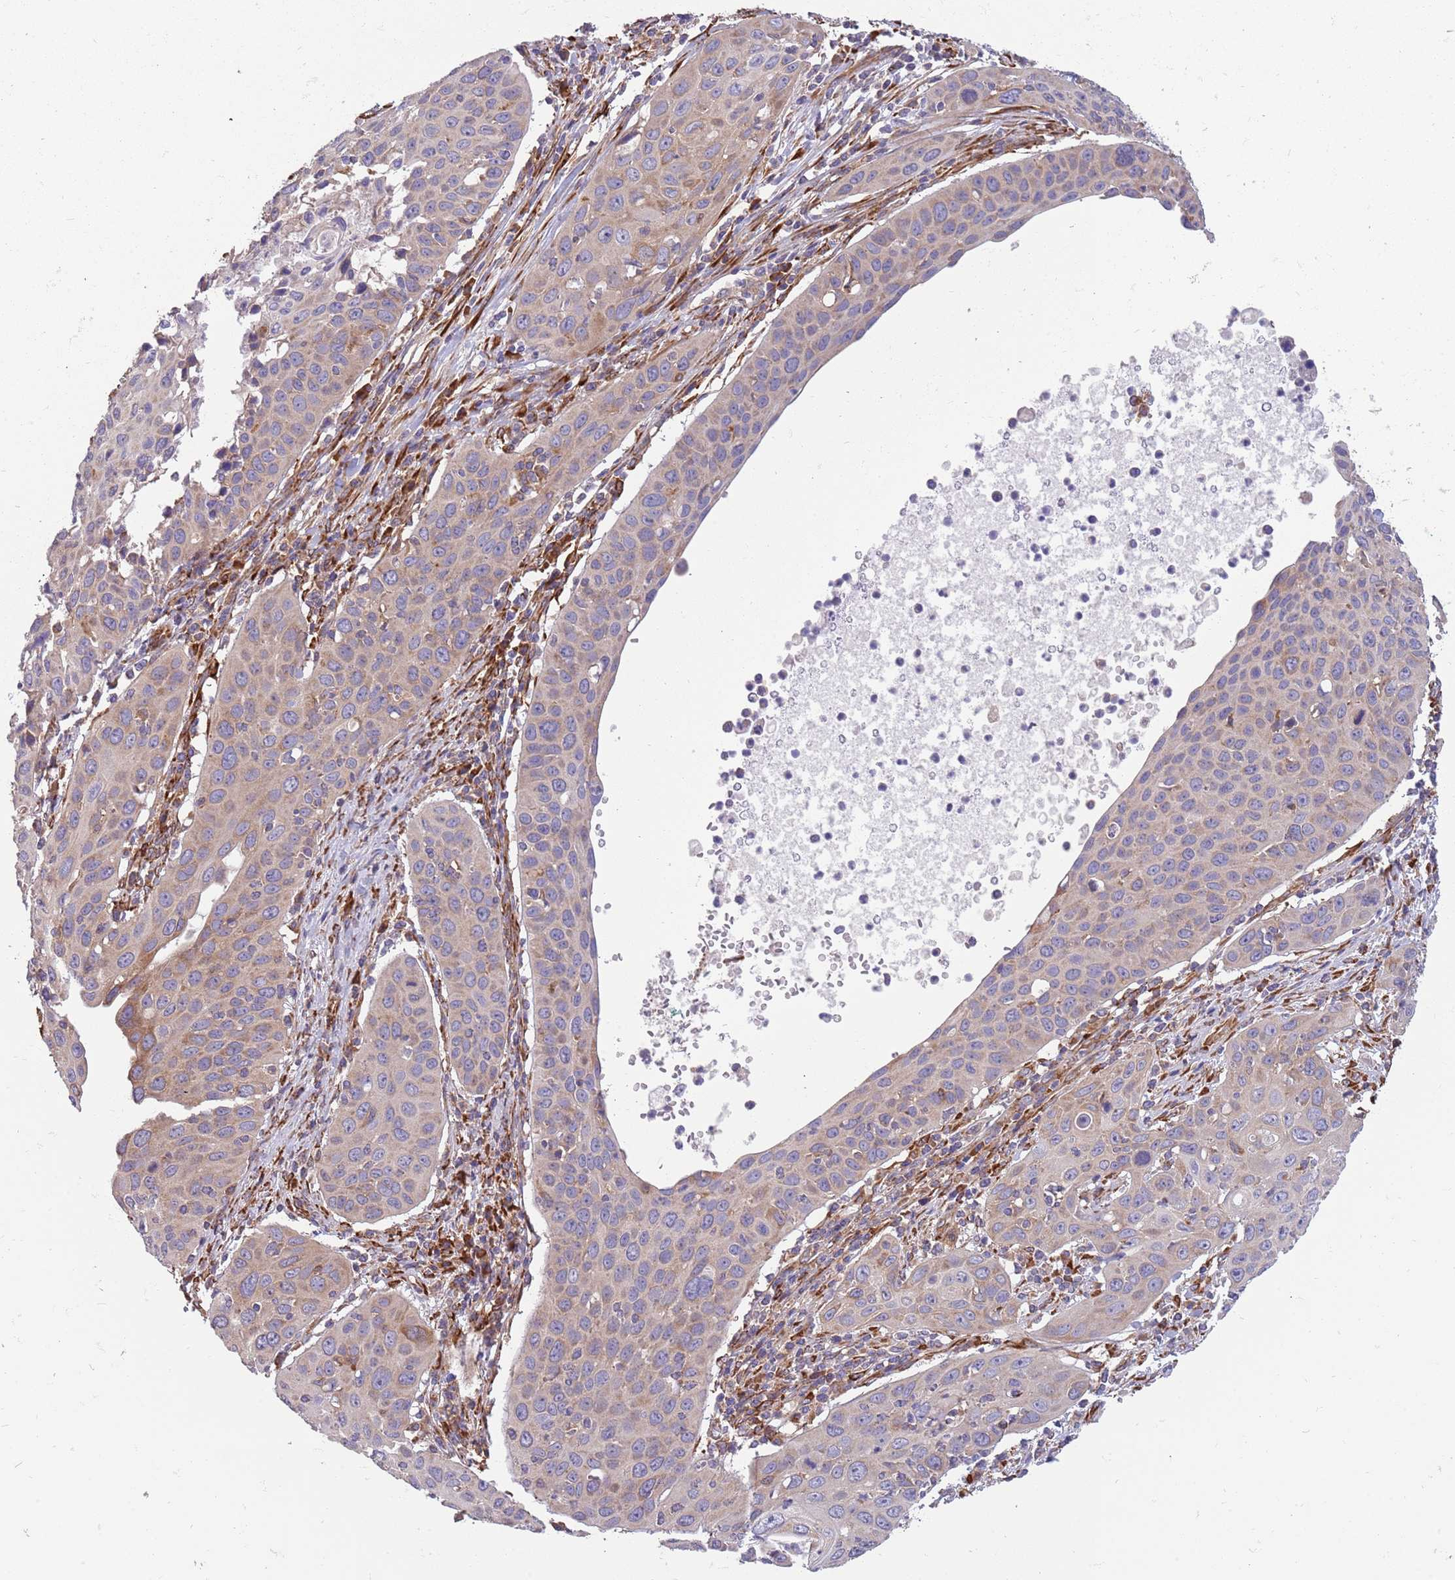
{"staining": {"intensity": "weak", "quantity": "25%-75%", "location": "cytoplasmic/membranous"}, "tissue": "cervical cancer", "cell_type": "Tumor cells", "image_type": "cancer", "snomed": [{"axis": "morphology", "description": "Squamous cell carcinoma, NOS"}, {"axis": "topography", "description": "Cervix"}], "caption": "Immunohistochemistry (DAB (3,3'-diaminobenzidine)) staining of human squamous cell carcinoma (cervical) displays weak cytoplasmic/membranous protein staining in about 25%-75% of tumor cells.", "gene": "ARMCX6", "patient": {"sex": "female", "age": 36}}